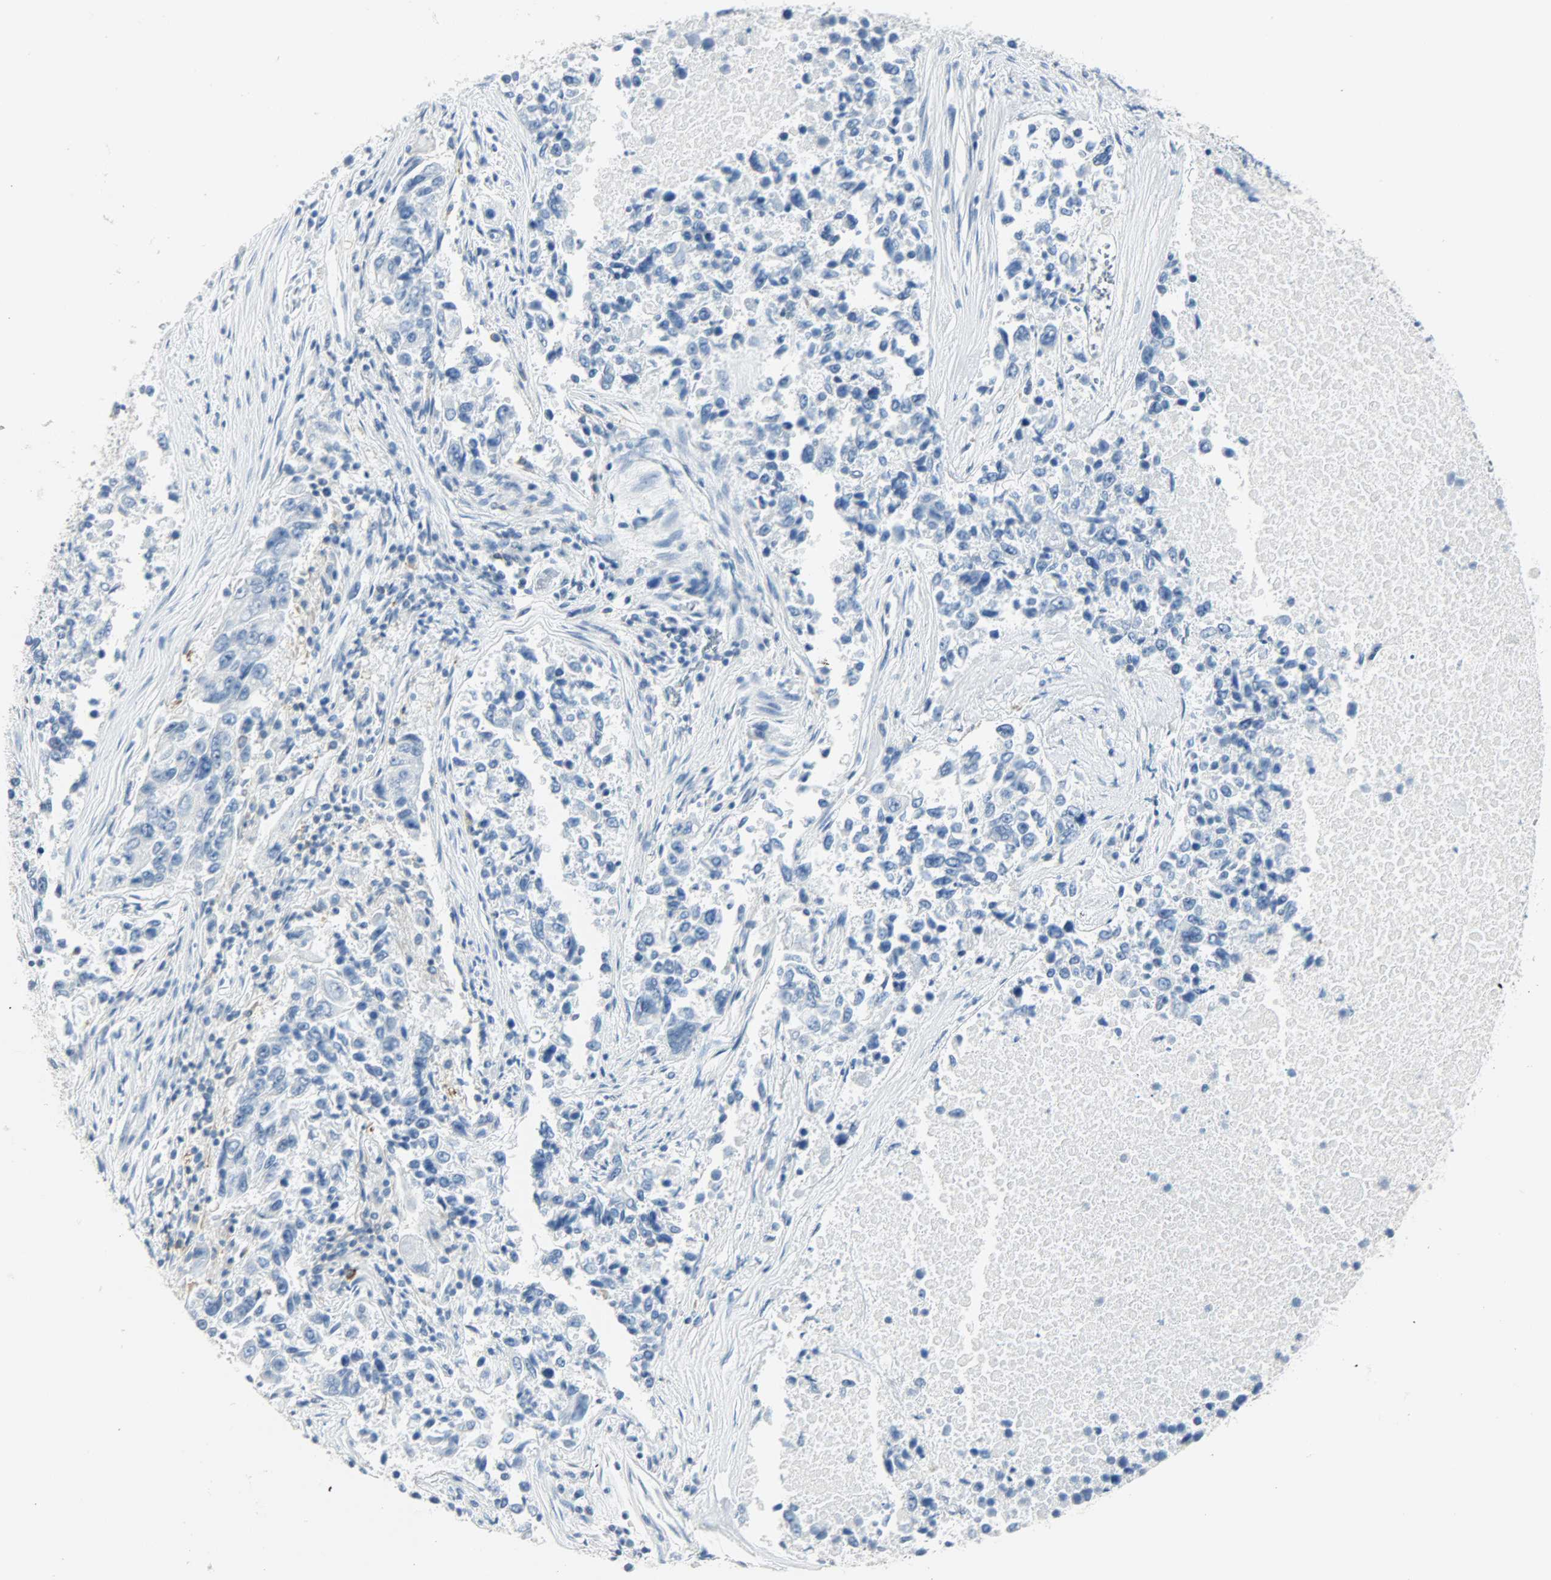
{"staining": {"intensity": "negative", "quantity": "none", "location": "none"}, "tissue": "lung cancer", "cell_type": "Tumor cells", "image_type": "cancer", "snomed": [{"axis": "morphology", "description": "Adenocarcinoma, NOS"}, {"axis": "topography", "description": "Lung"}], "caption": "IHC micrograph of neoplastic tissue: lung adenocarcinoma stained with DAB (3,3'-diaminobenzidine) exhibits no significant protein positivity in tumor cells.", "gene": "PTPN6", "patient": {"sex": "male", "age": 84}}